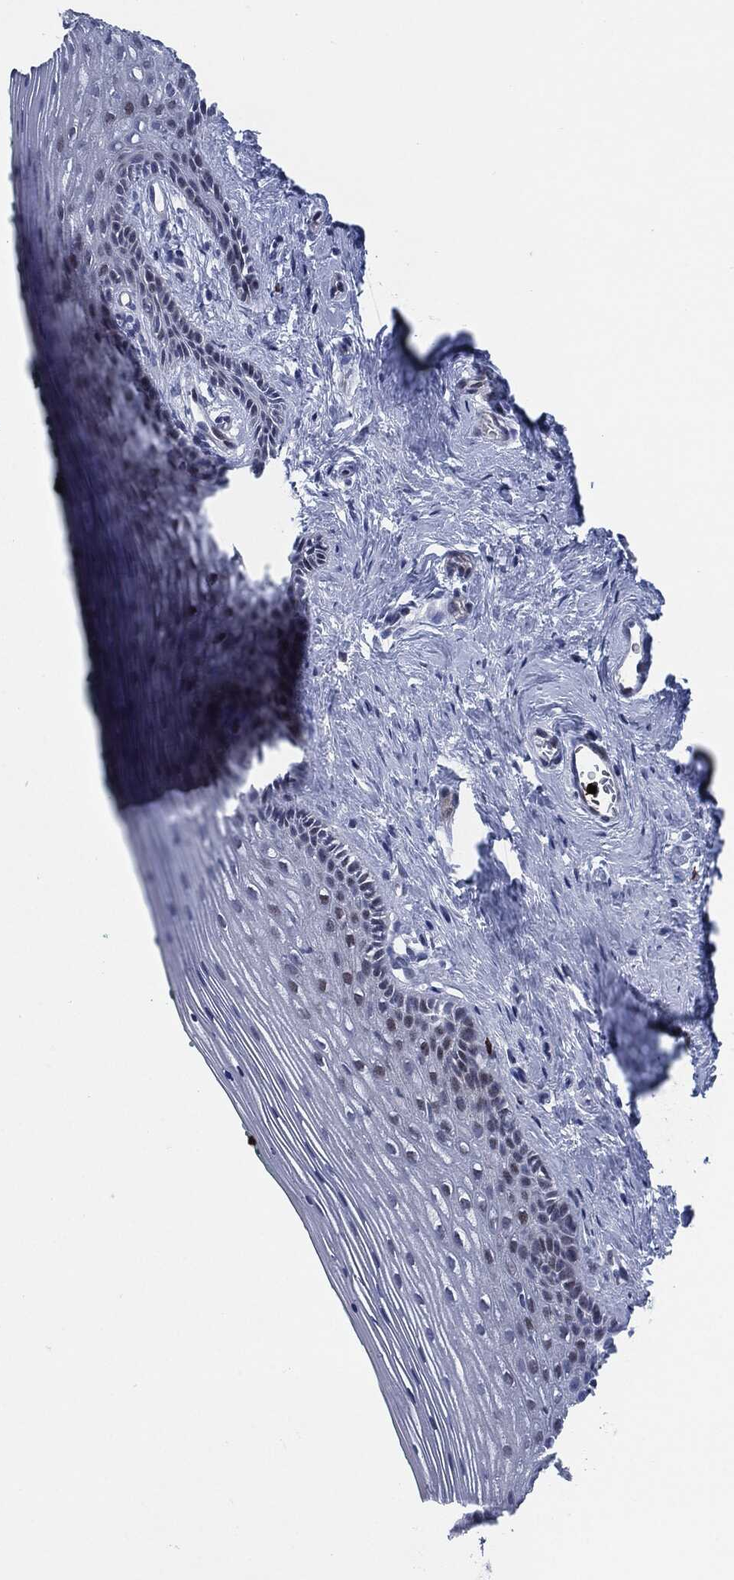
{"staining": {"intensity": "negative", "quantity": "none", "location": "none"}, "tissue": "vagina", "cell_type": "Squamous epithelial cells", "image_type": "normal", "snomed": [{"axis": "morphology", "description": "Normal tissue, NOS"}, {"axis": "topography", "description": "Vagina"}], "caption": "An IHC micrograph of unremarkable vagina is shown. There is no staining in squamous epithelial cells of vagina. Brightfield microscopy of immunohistochemistry (IHC) stained with DAB (3,3'-diaminobenzidine) (brown) and hematoxylin (blue), captured at high magnification.", "gene": "MPO", "patient": {"sex": "female", "age": 45}}